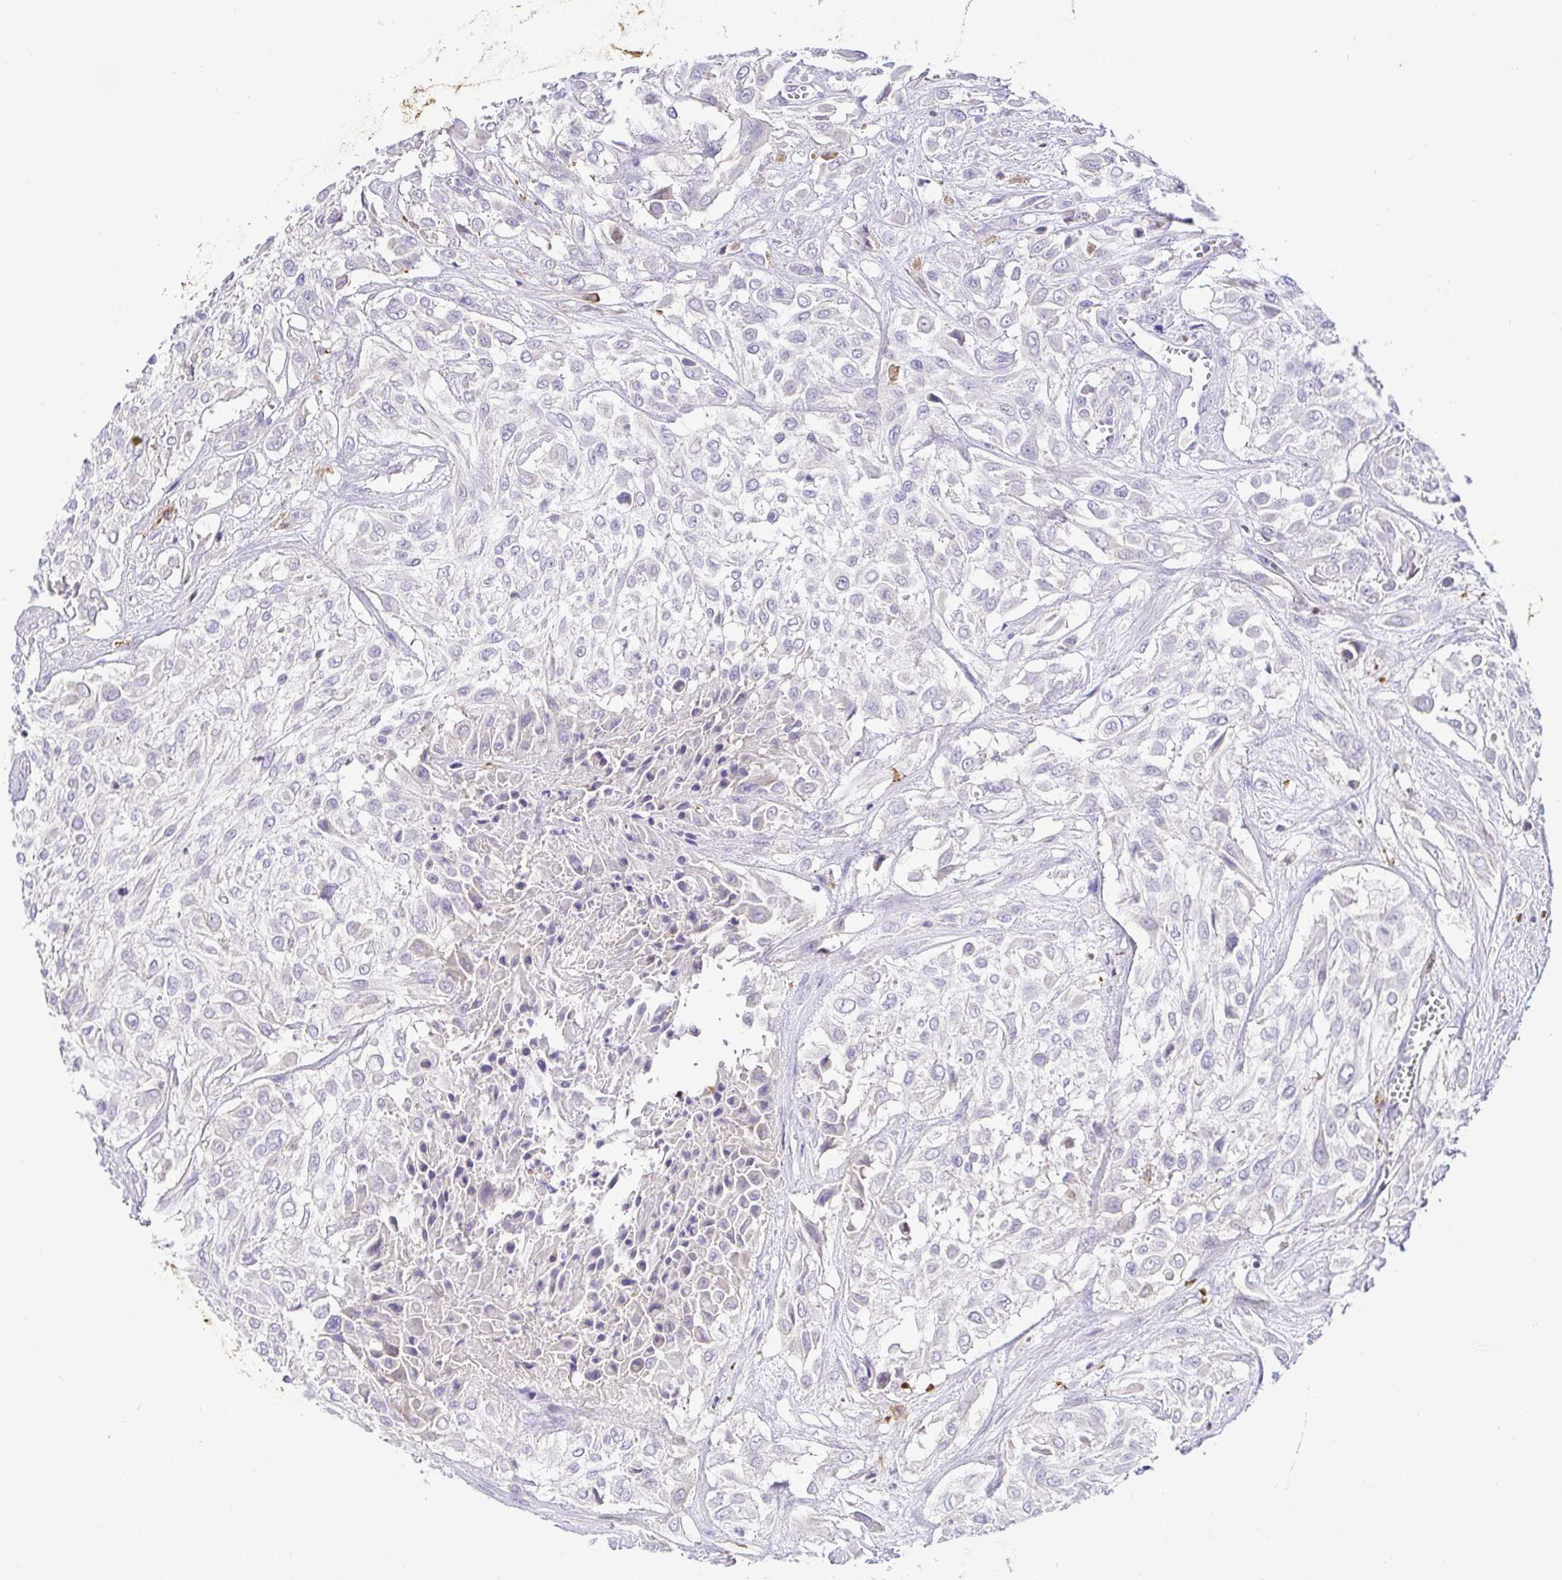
{"staining": {"intensity": "negative", "quantity": "none", "location": "none"}, "tissue": "urothelial cancer", "cell_type": "Tumor cells", "image_type": "cancer", "snomed": [{"axis": "morphology", "description": "Urothelial carcinoma, High grade"}, {"axis": "topography", "description": "Urinary bladder"}], "caption": "Tumor cells are negative for brown protein staining in urothelial cancer.", "gene": "SKAP1", "patient": {"sex": "male", "age": 57}}